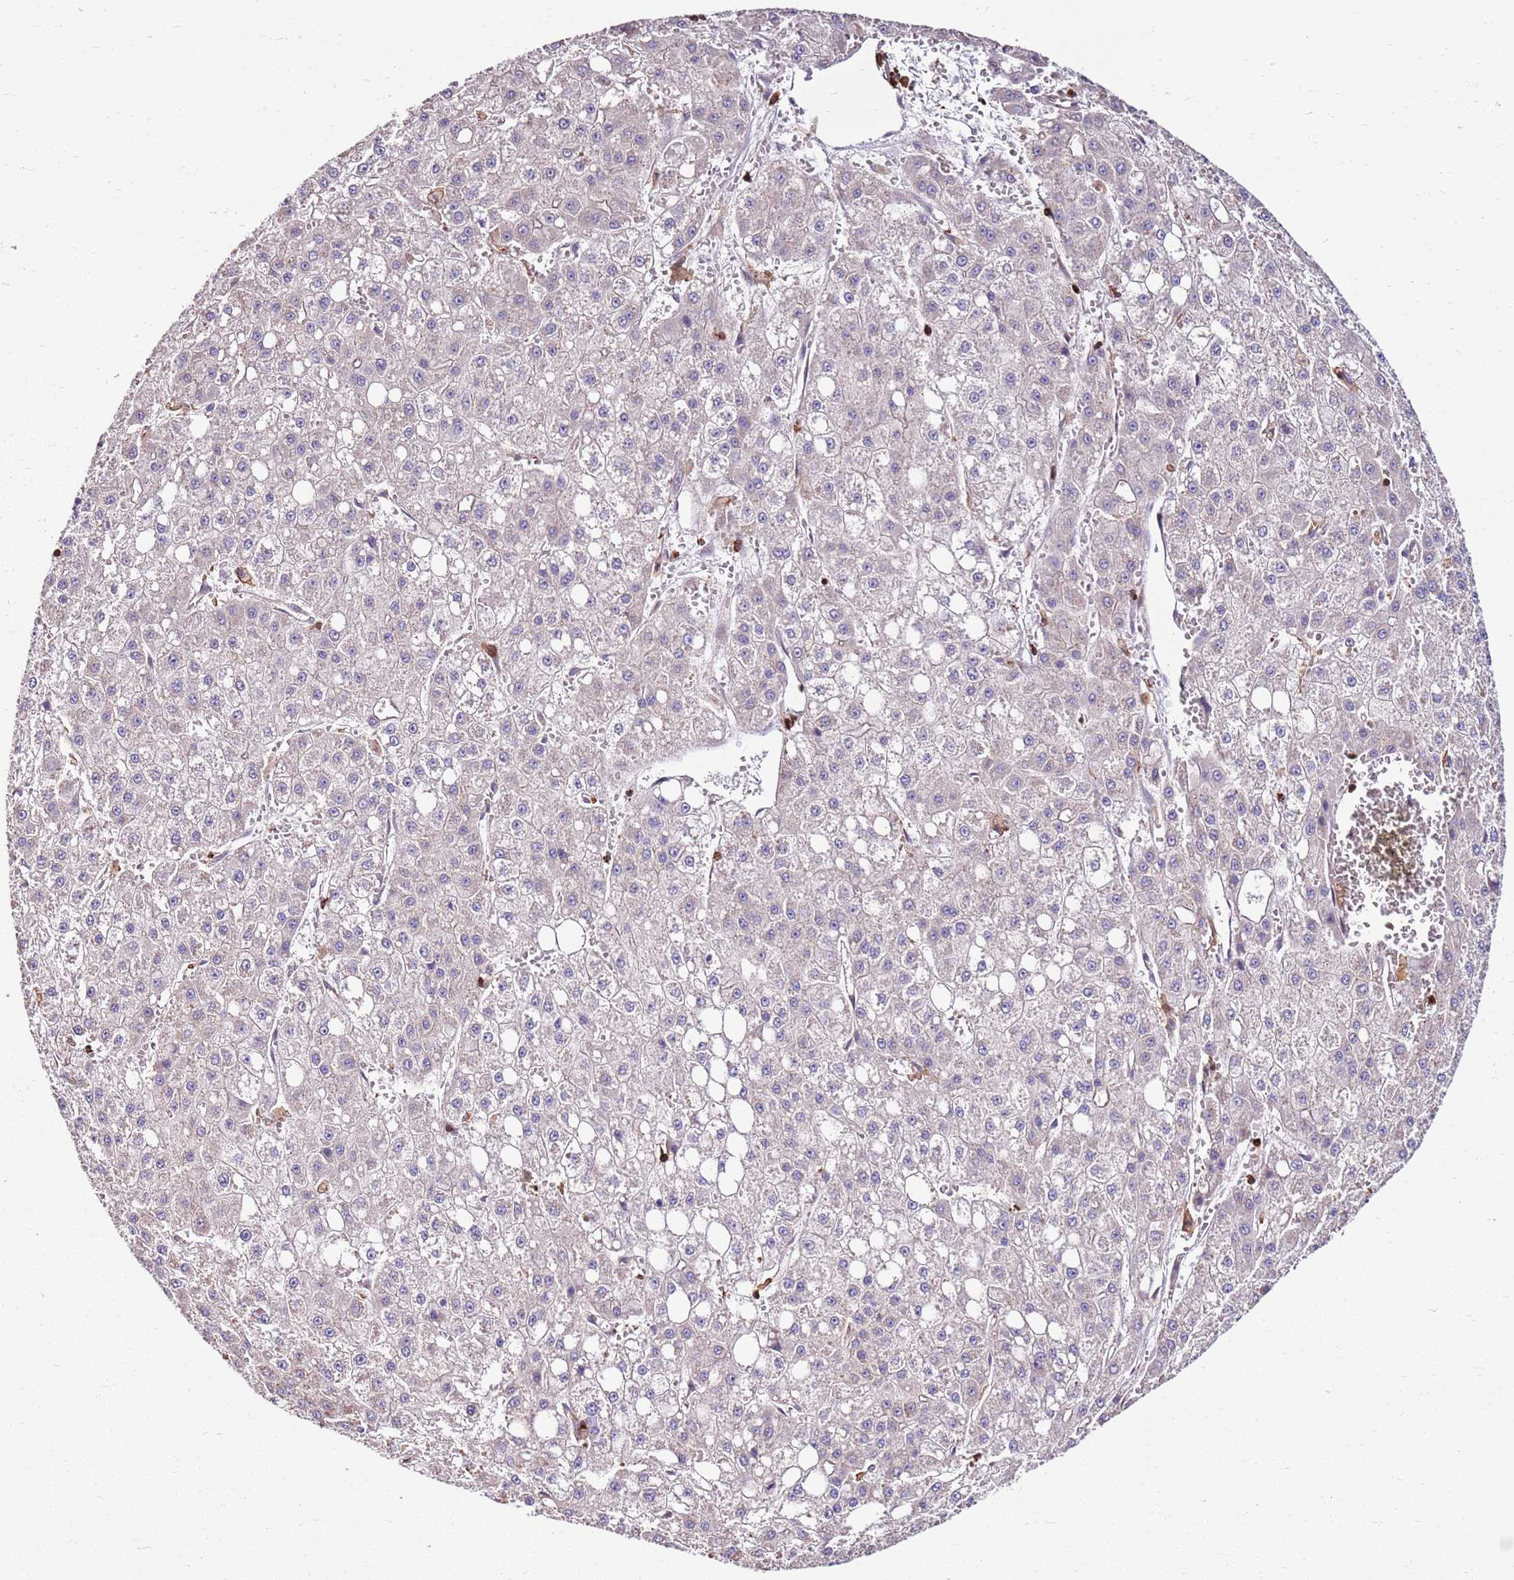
{"staining": {"intensity": "weak", "quantity": "25%-75%", "location": "cytoplasmic/membranous"}, "tissue": "liver cancer", "cell_type": "Tumor cells", "image_type": "cancer", "snomed": [{"axis": "morphology", "description": "Carcinoma, Hepatocellular, NOS"}, {"axis": "topography", "description": "Liver"}], "caption": "Protein analysis of liver hepatocellular carcinoma tissue shows weak cytoplasmic/membranous positivity in approximately 25%-75% of tumor cells.", "gene": "ZSWIM1", "patient": {"sex": "male", "age": 47}}